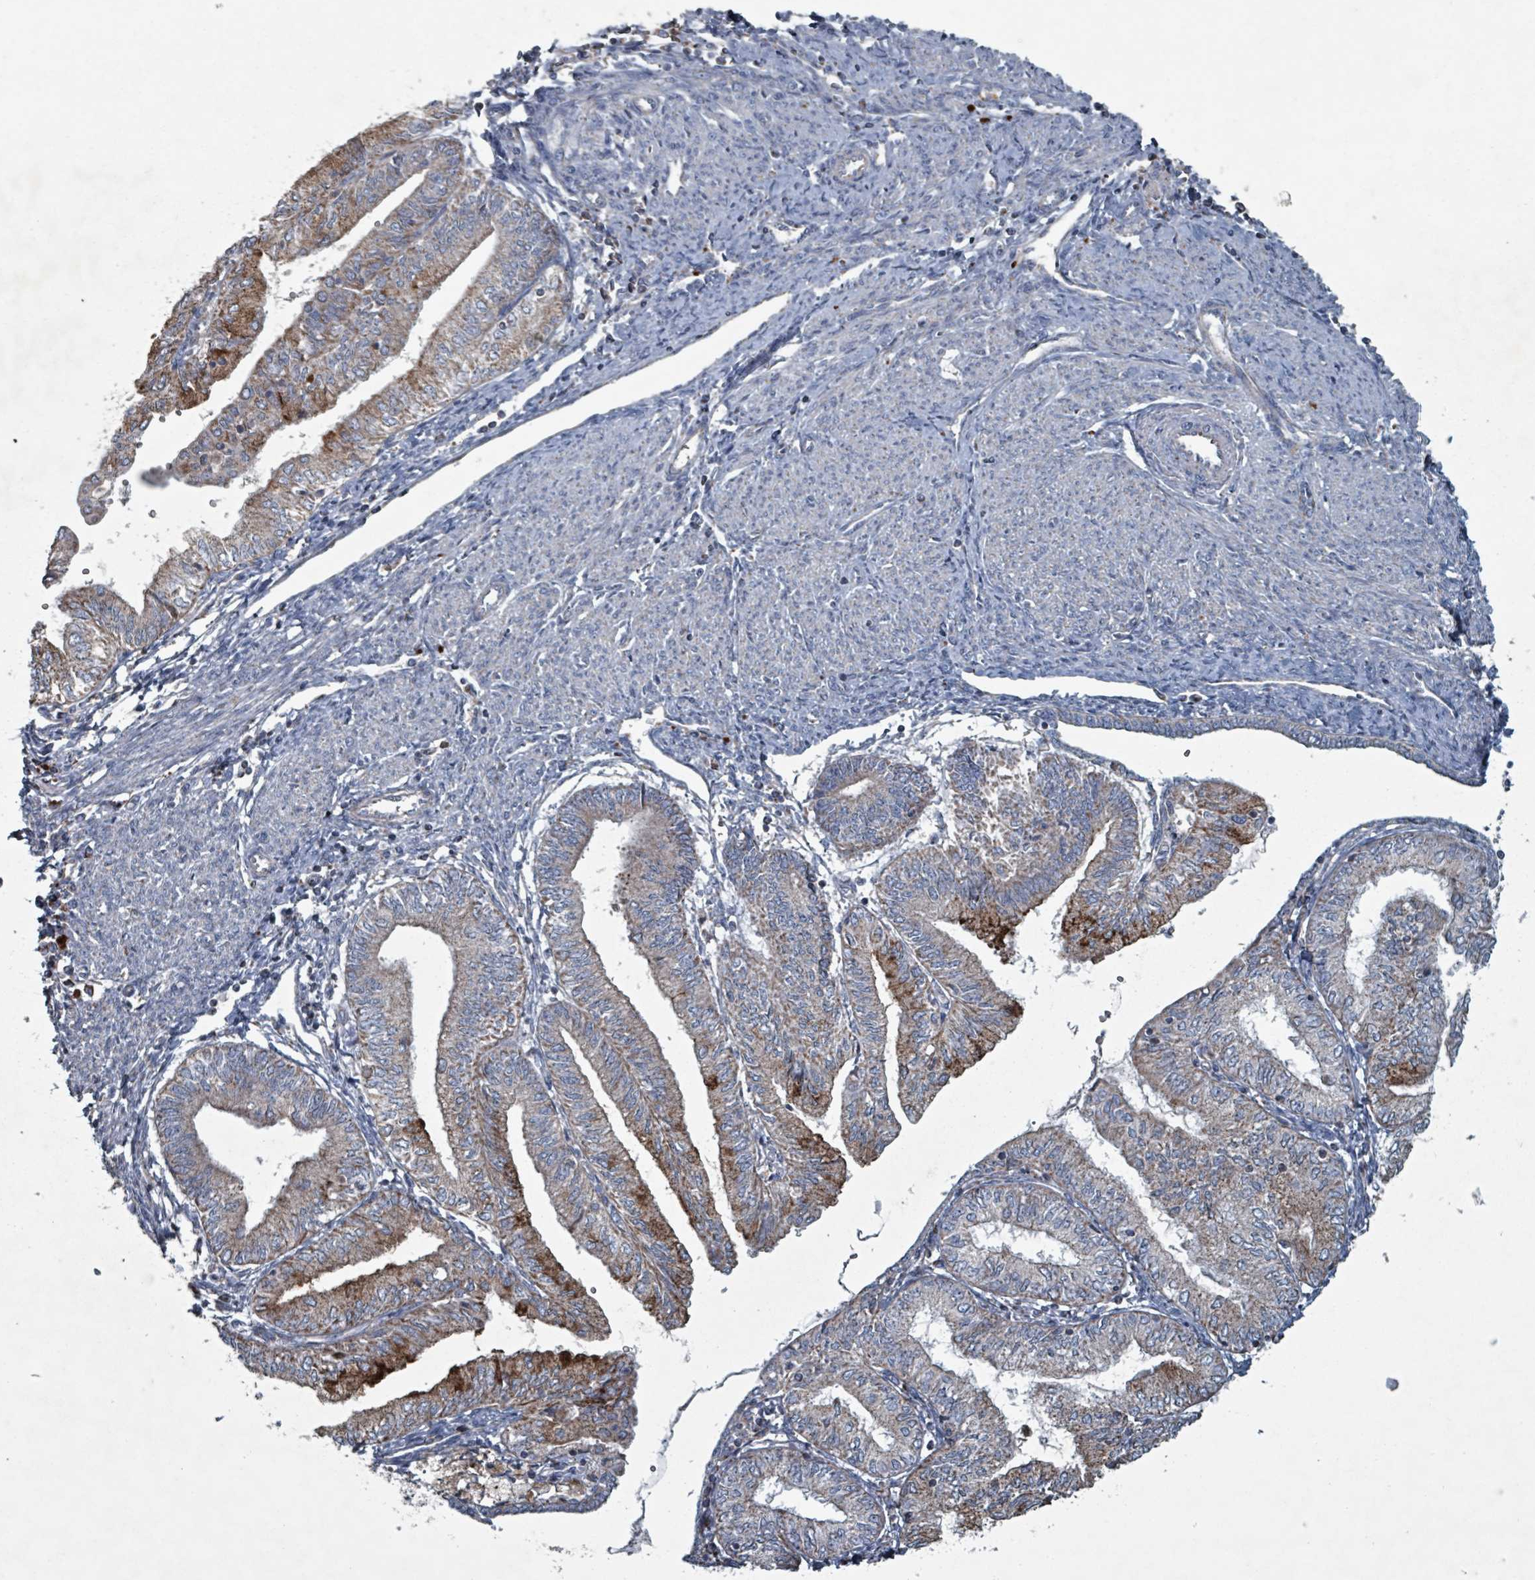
{"staining": {"intensity": "strong", "quantity": "<25%", "location": "cytoplasmic/membranous"}, "tissue": "endometrial cancer", "cell_type": "Tumor cells", "image_type": "cancer", "snomed": [{"axis": "morphology", "description": "Adenocarcinoma, NOS"}, {"axis": "topography", "description": "Endometrium"}], "caption": "Human adenocarcinoma (endometrial) stained with a brown dye reveals strong cytoplasmic/membranous positive expression in about <25% of tumor cells.", "gene": "ABHD18", "patient": {"sex": "female", "age": 66}}